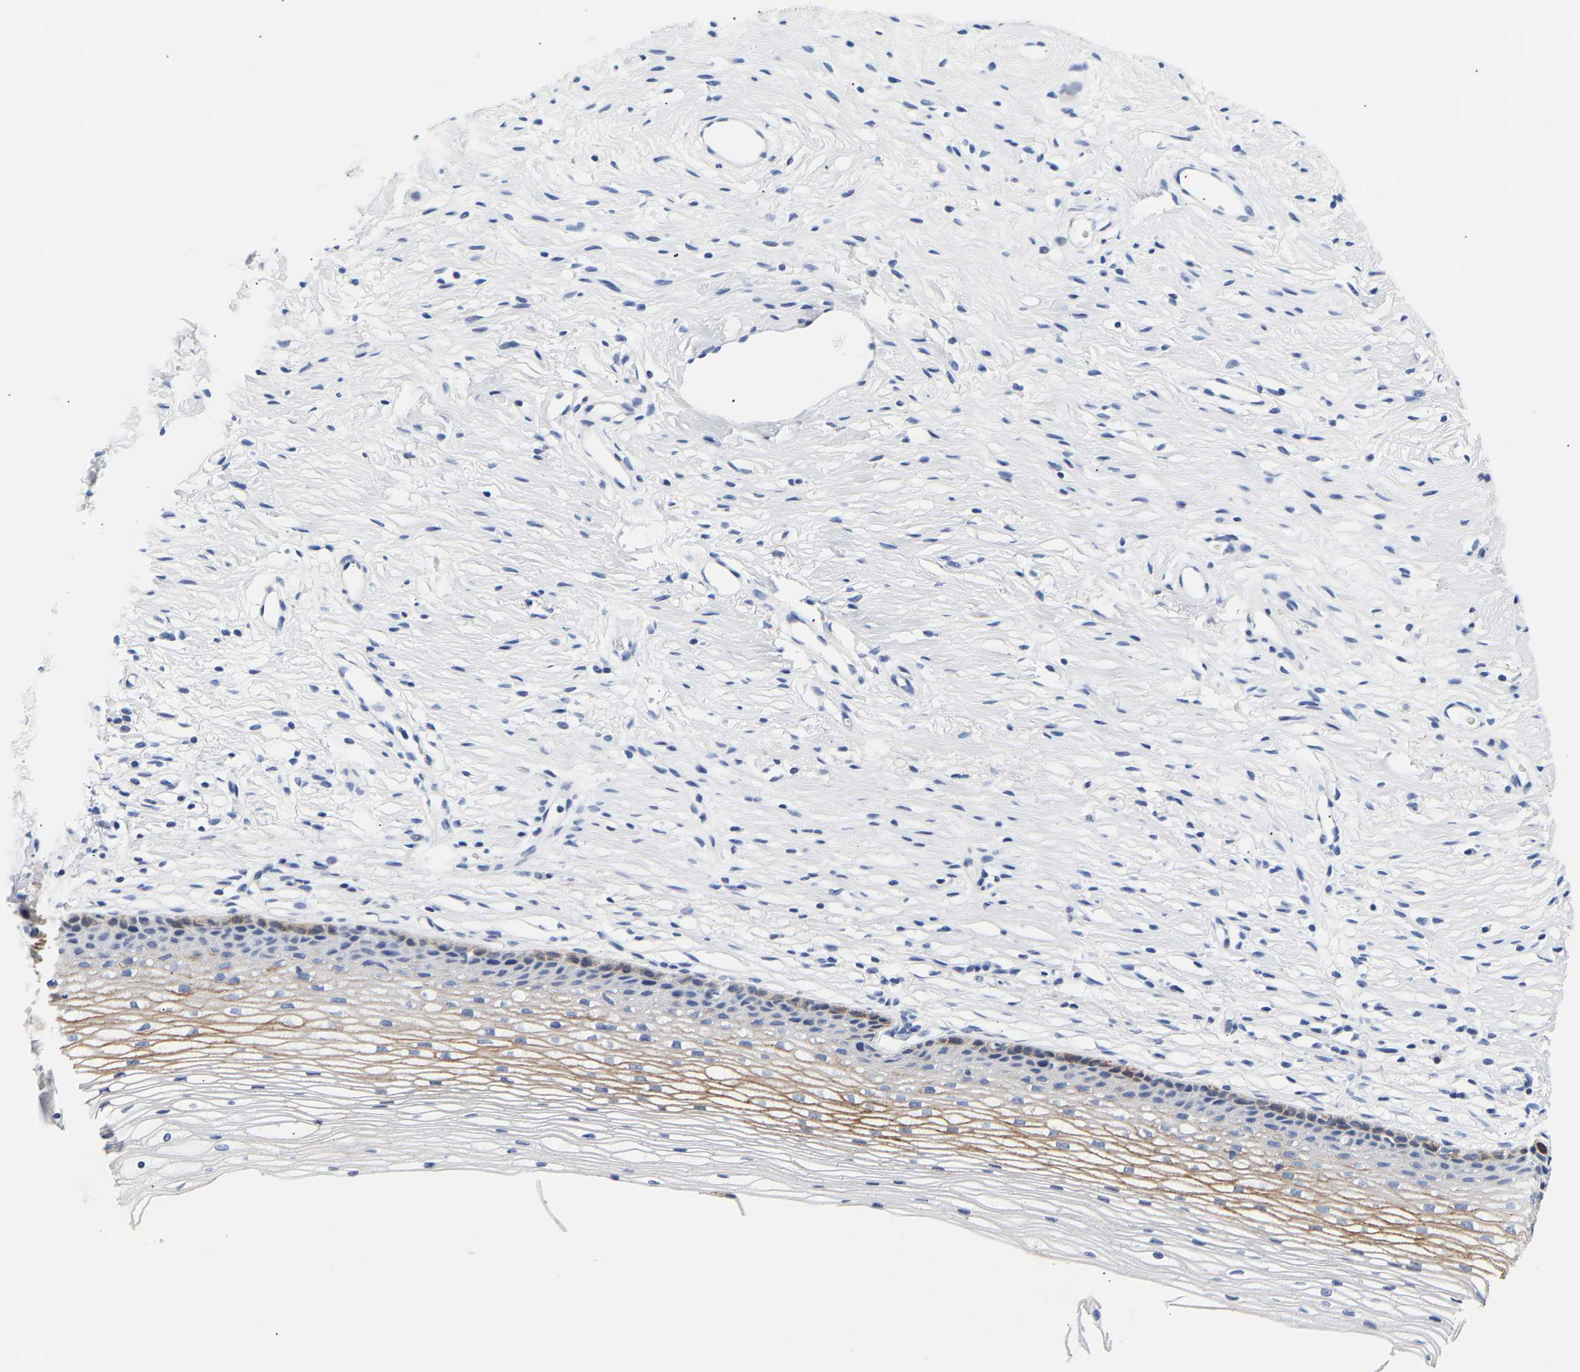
{"staining": {"intensity": "negative", "quantity": "none", "location": "none"}, "tissue": "cervix", "cell_type": "Glandular cells", "image_type": "normal", "snomed": [{"axis": "morphology", "description": "Normal tissue, NOS"}, {"axis": "topography", "description": "Cervix"}], "caption": "A photomicrograph of cervix stained for a protein shows no brown staining in glandular cells. Nuclei are stained in blue.", "gene": "SPINK2", "patient": {"sex": "female", "age": 77}}